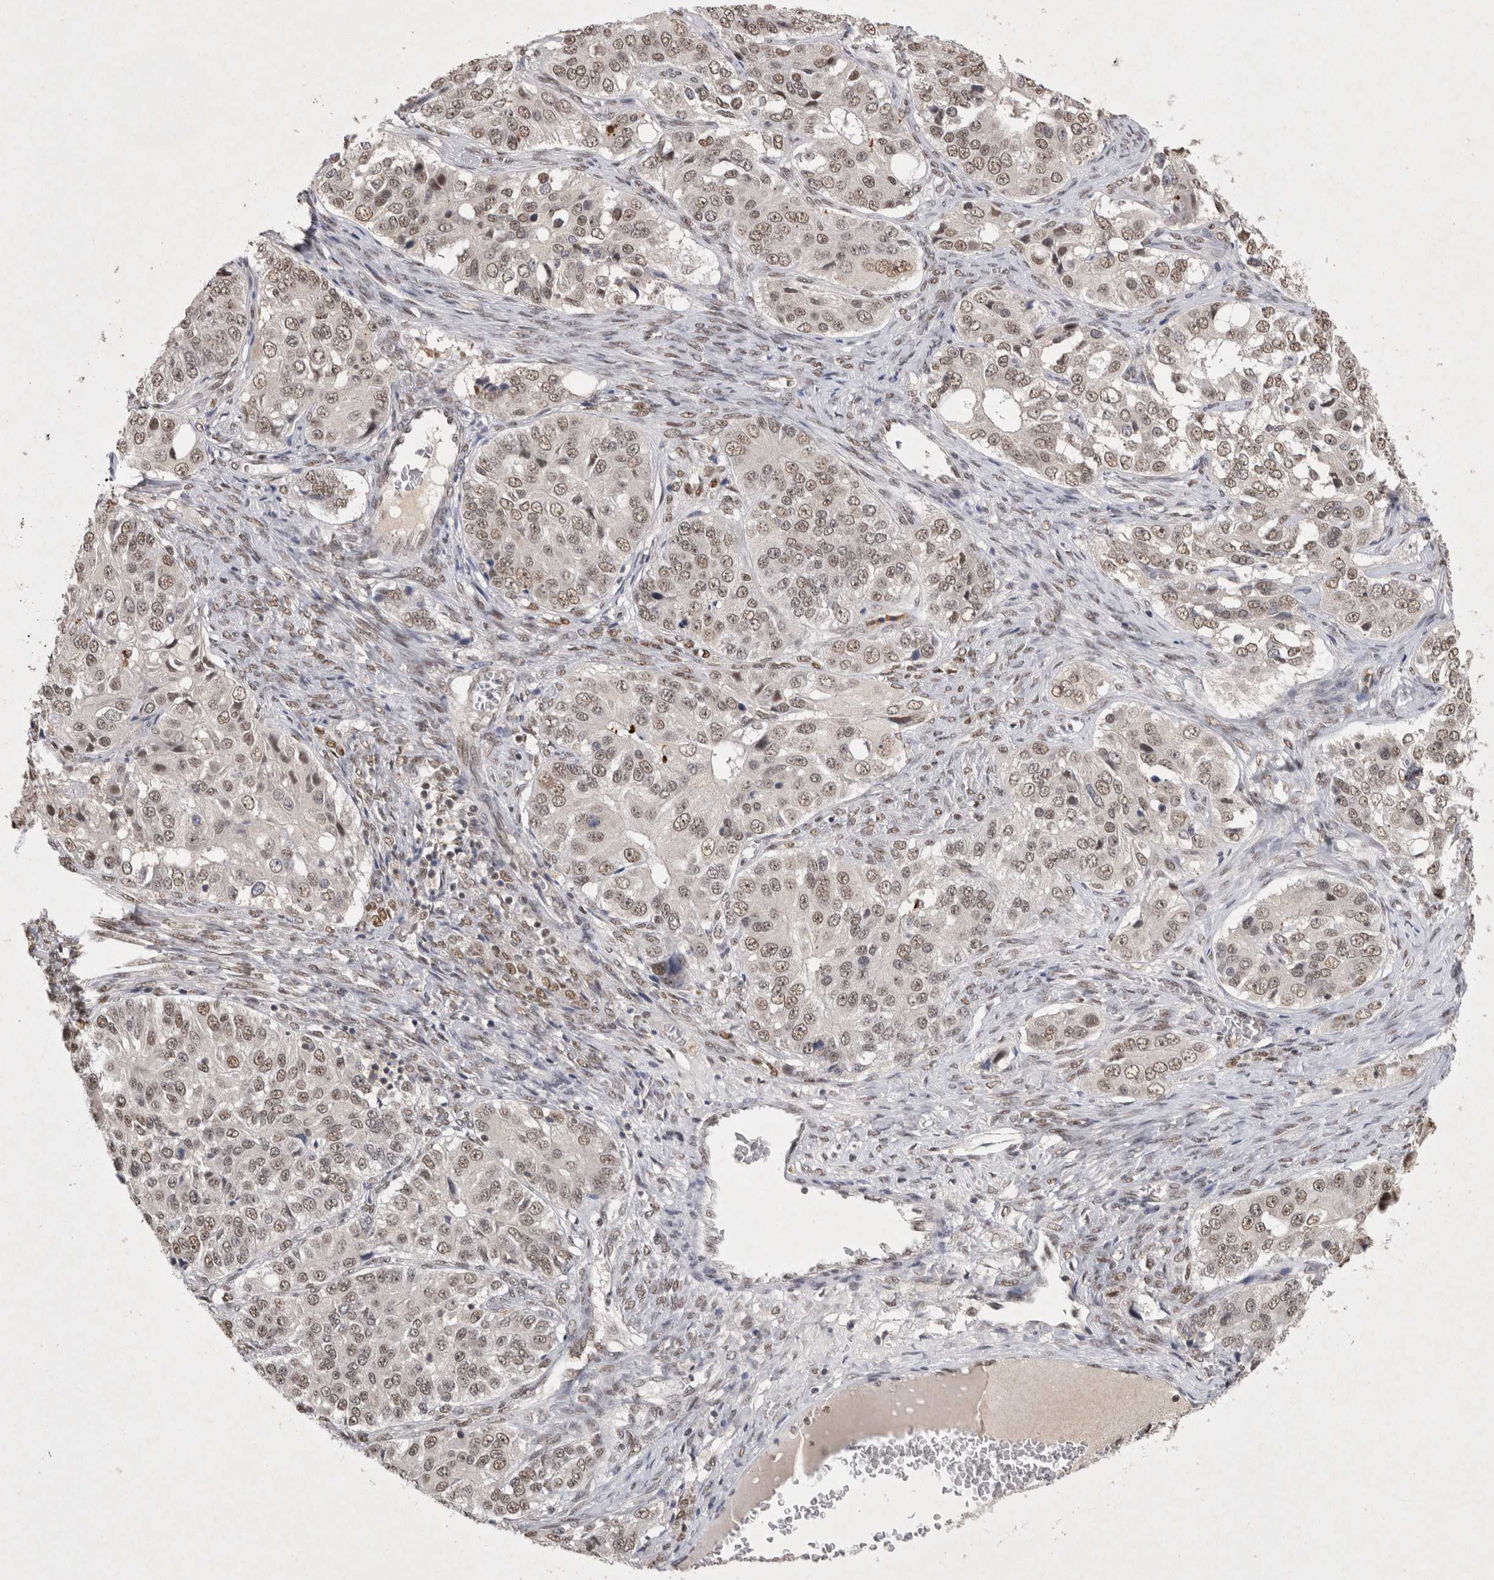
{"staining": {"intensity": "moderate", "quantity": ">75%", "location": "nuclear"}, "tissue": "ovarian cancer", "cell_type": "Tumor cells", "image_type": "cancer", "snomed": [{"axis": "morphology", "description": "Carcinoma, endometroid"}, {"axis": "topography", "description": "Ovary"}], "caption": "This photomicrograph reveals immunohistochemistry (IHC) staining of ovarian endometroid carcinoma, with medium moderate nuclear expression in approximately >75% of tumor cells.", "gene": "XRCC5", "patient": {"sex": "female", "age": 51}}